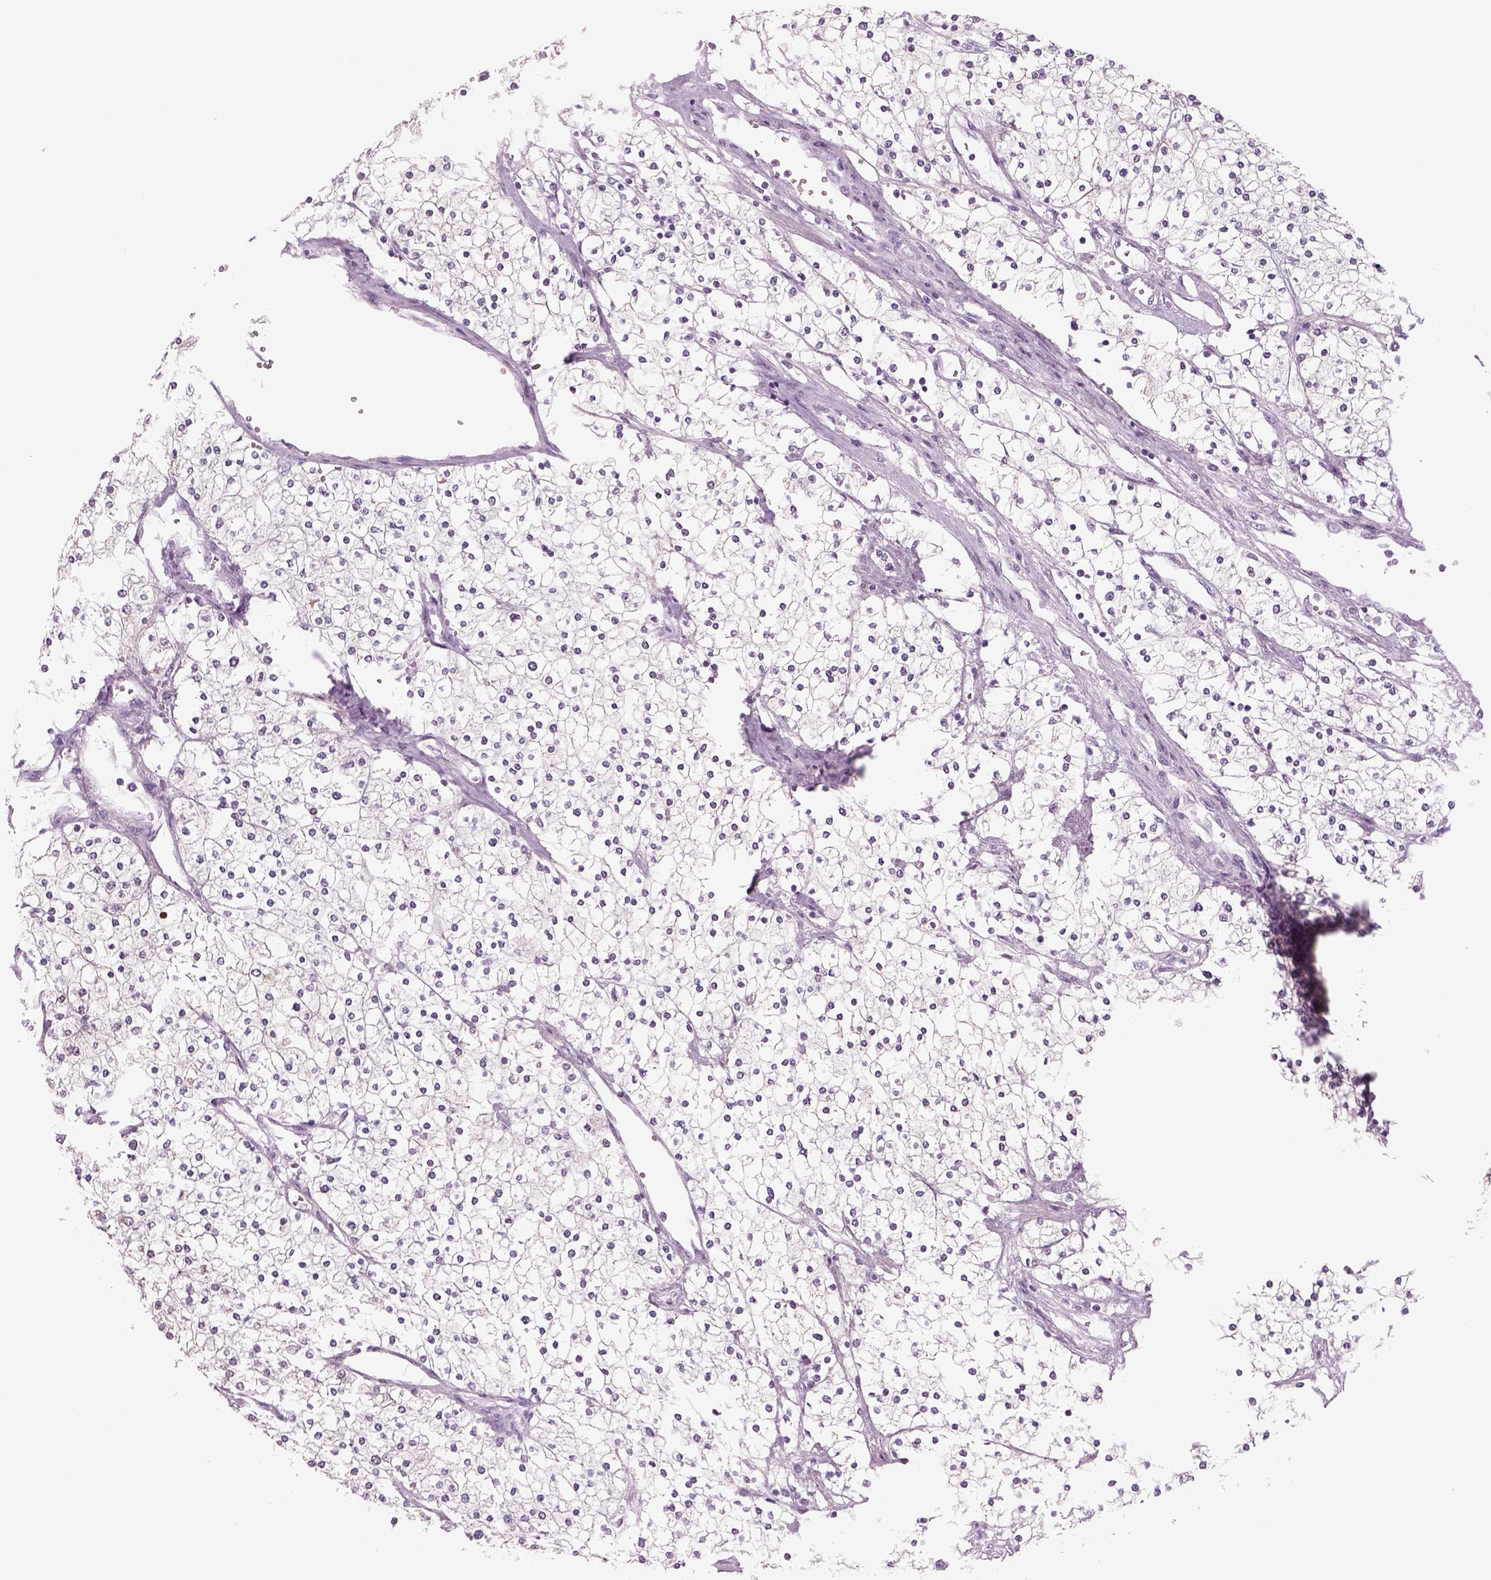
{"staining": {"intensity": "negative", "quantity": "none", "location": "none"}, "tissue": "renal cancer", "cell_type": "Tumor cells", "image_type": "cancer", "snomed": [{"axis": "morphology", "description": "Adenocarcinoma, NOS"}, {"axis": "topography", "description": "Kidney"}], "caption": "Adenocarcinoma (renal) was stained to show a protein in brown. There is no significant expression in tumor cells.", "gene": "MDH1B", "patient": {"sex": "male", "age": 80}}